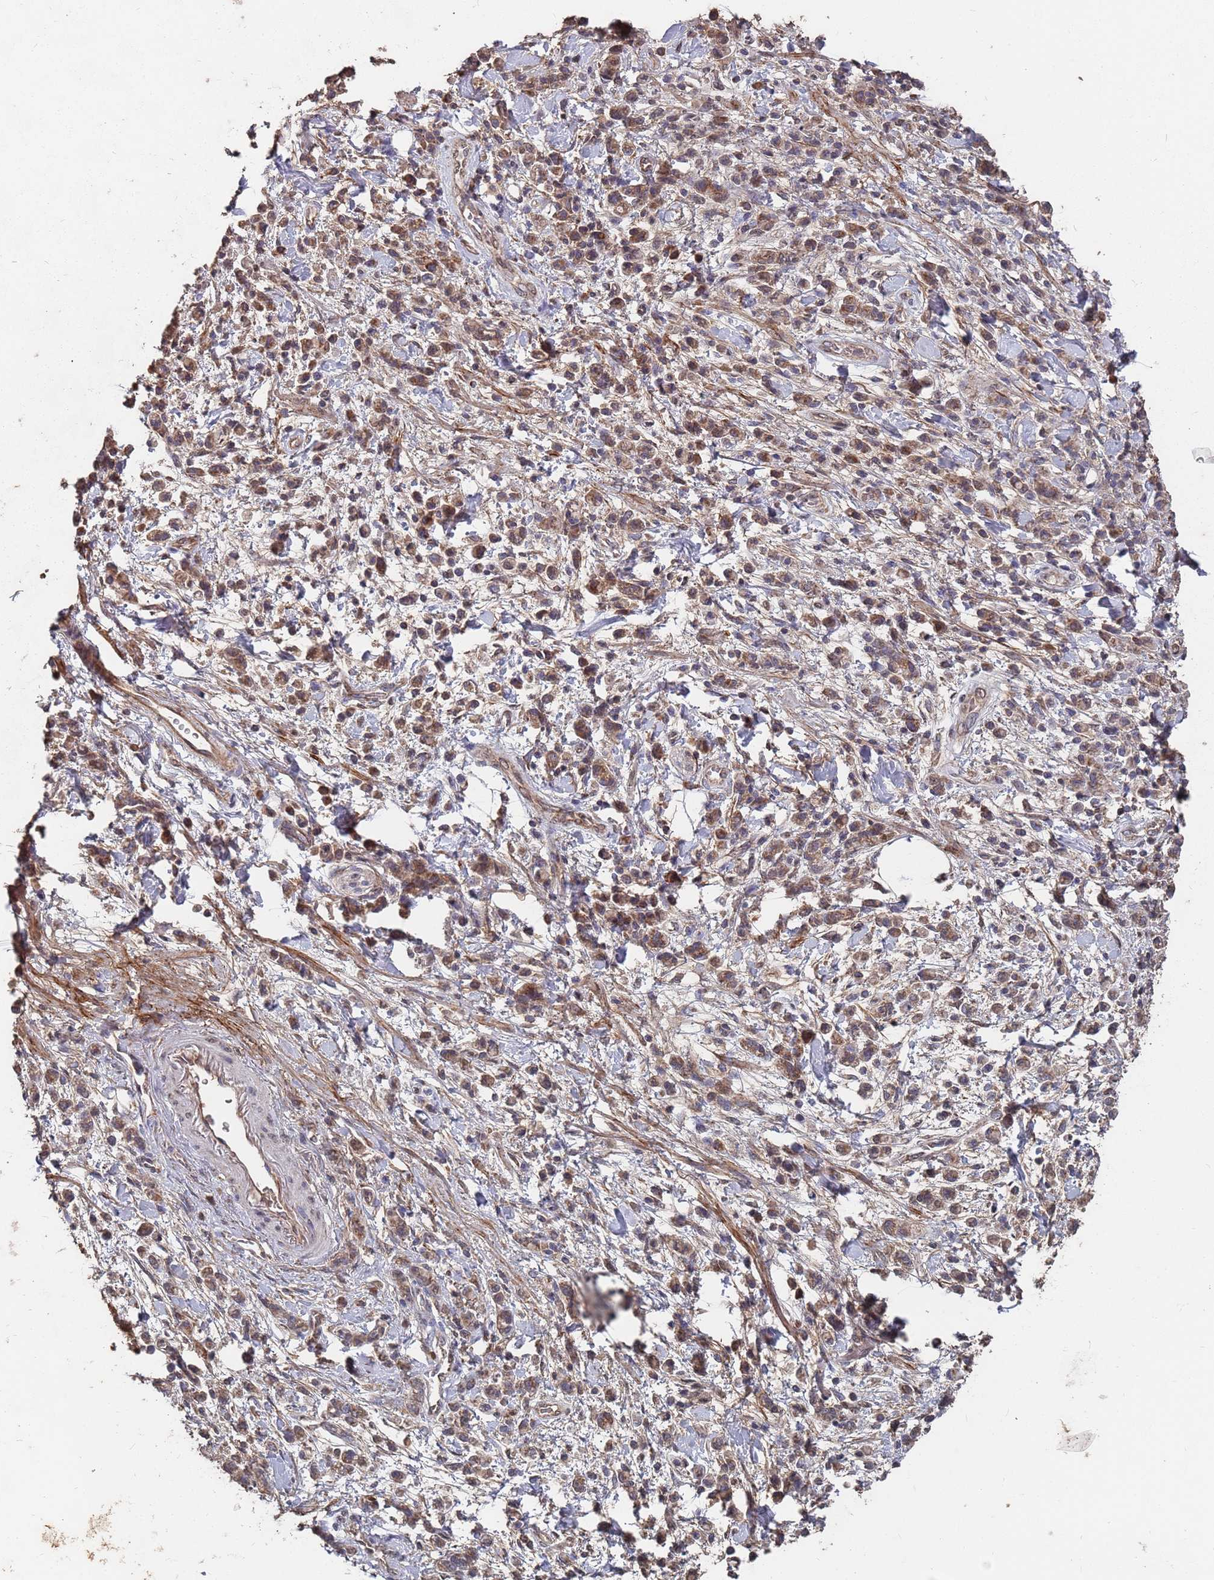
{"staining": {"intensity": "moderate", "quantity": ">75%", "location": "cytoplasmic/membranous"}, "tissue": "stomach cancer", "cell_type": "Tumor cells", "image_type": "cancer", "snomed": [{"axis": "morphology", "description": "Adenocarcinoma, NOS"}, {"axis": "topography", "description": "Stomach"}], "caption": "A brown stain labels moderate cytoplasmic/membranous positivity of a protein in stomach adenocarcinoma tumor cells.", "gene": "PRORP", "patient": {"sex": "male", "age": 76}}